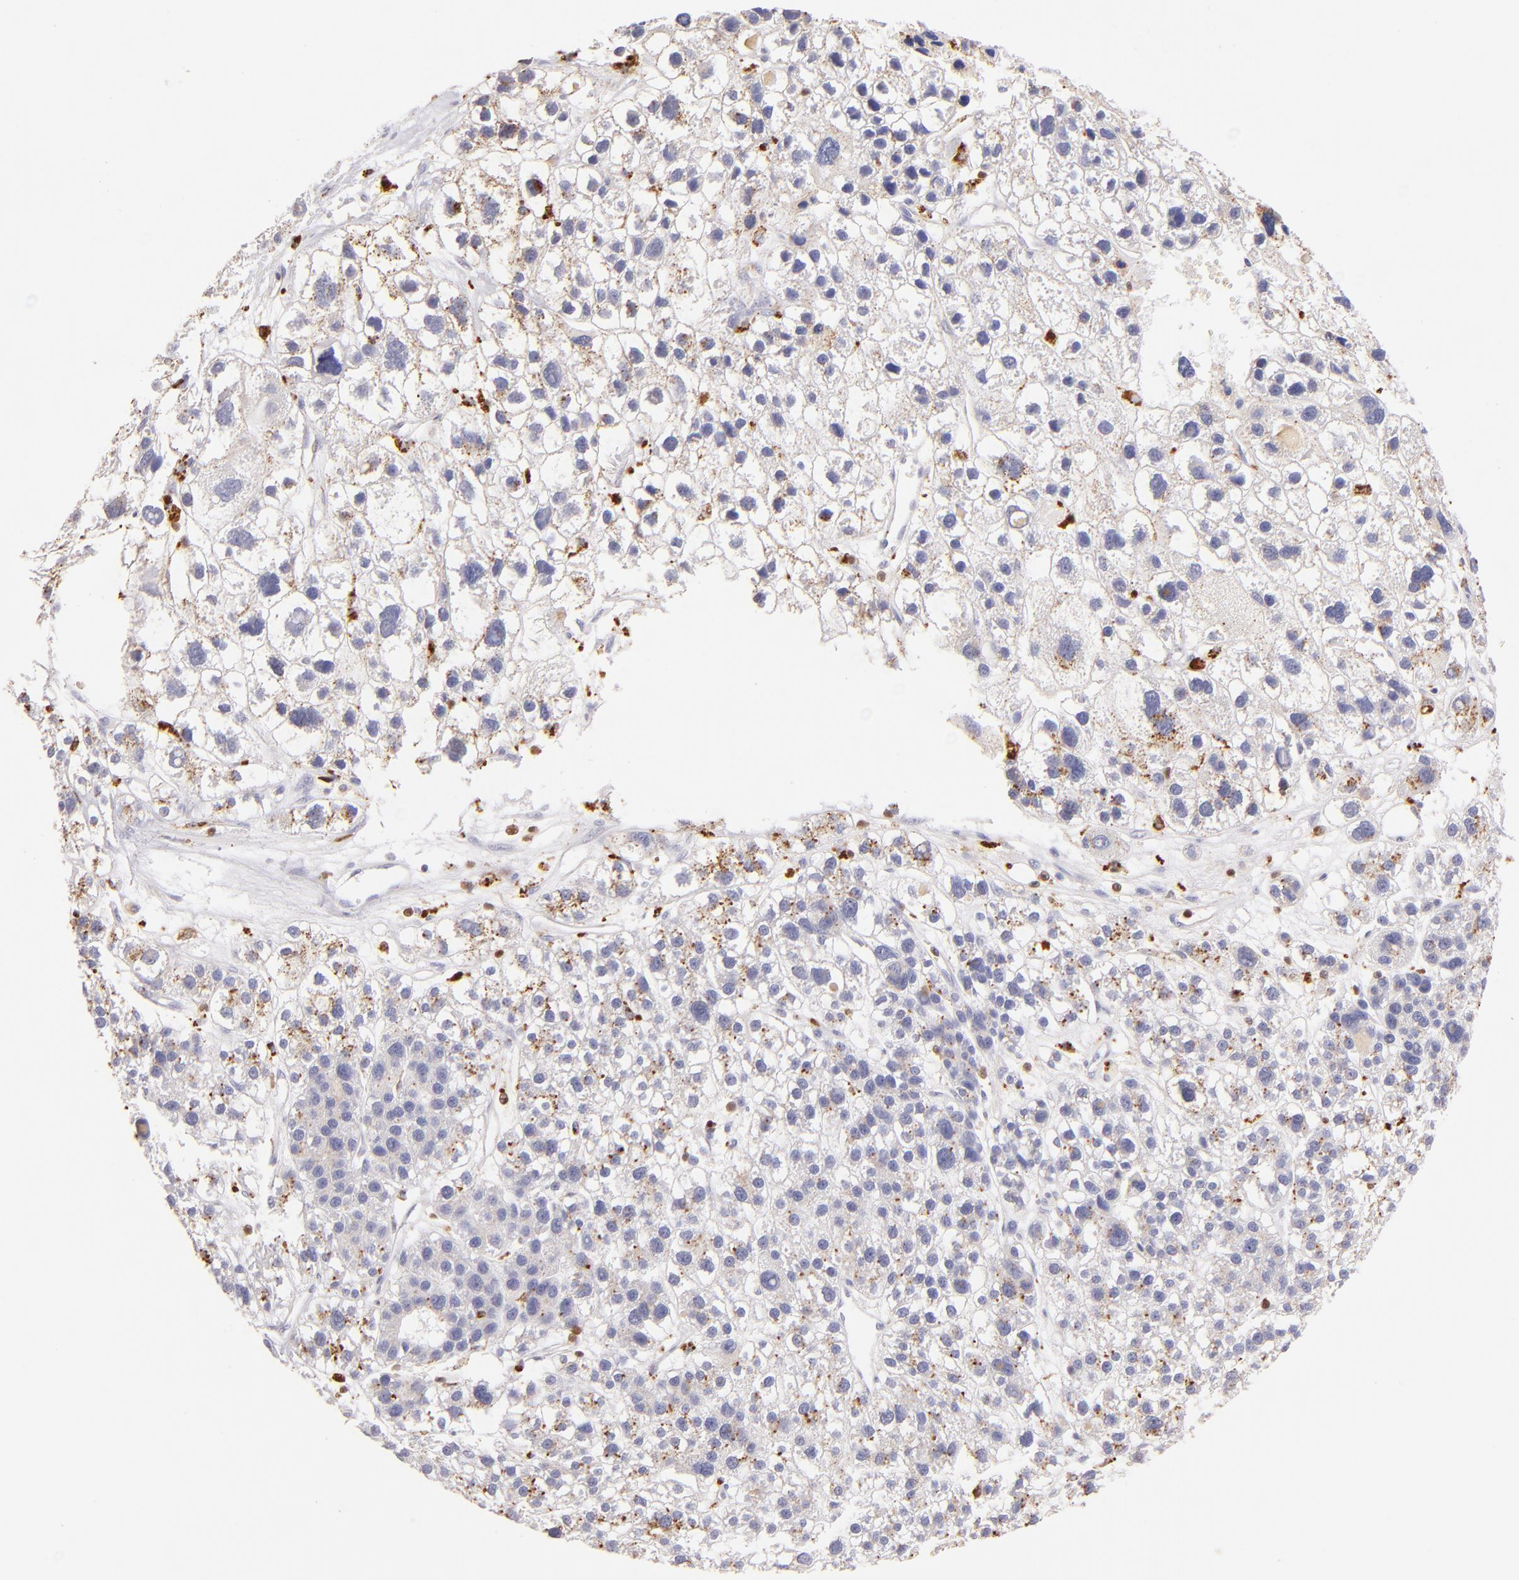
{"staining": {"intensity": "negative", "quantity": "none", "location": "none"}, "tissue": "liver cancer", "cell_type": "Tumor cells", "image_type": "cancer", "snomed": [{"axis": "morphology", "description": "Carcinoma, Hepatocellular, NOS"}, {"axis": "topography", "description": "Liver"}], "caption": "The photomicrograph displays no significant positivity in tumor cells of hepatocellular carcinoma (liver).", "gene": "ZAP70", "patient": {"sex": "female", "age": 85}}